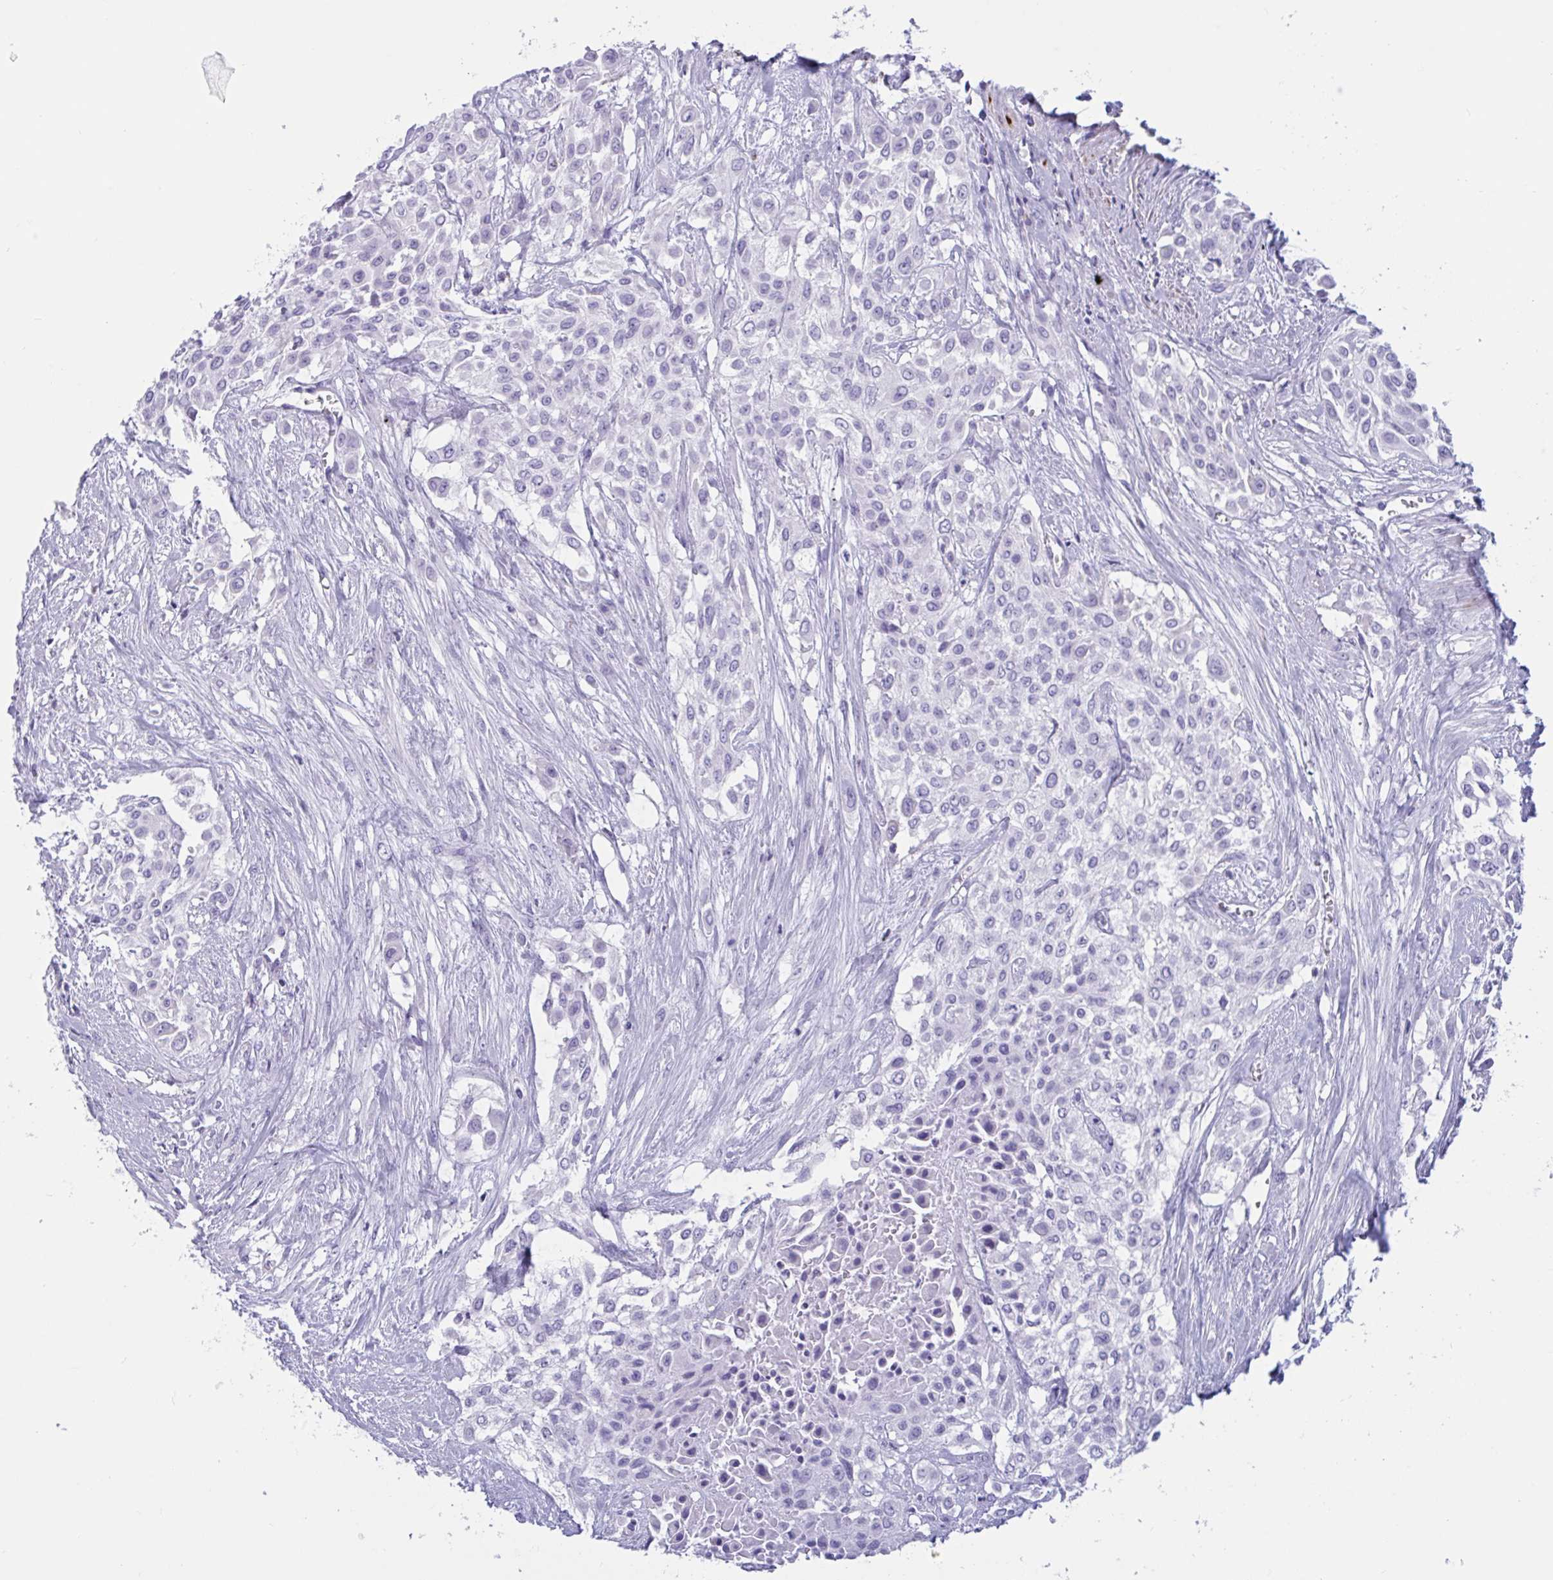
{"staining": {"intensity": "negative", "quantity": "none", "location": "none"}, "tissue": "urothelial cancer", "cell_type": "Tumor cells", "image_type": "cancer", "snomed": [{"axis": "morphology", "description": "Urothelial carcinoma, High grade"}, {"axis": "topography", "description": "Urinary bladder"}], "caption": "A high-resolution histopathology image shows immunohistochemistry staining of urothelial carcinoma (high-grade), which reveals no significant positivity in tumor cells.", "gene": "OXLD1", "patient": {"sex": "male", "age": 57}}